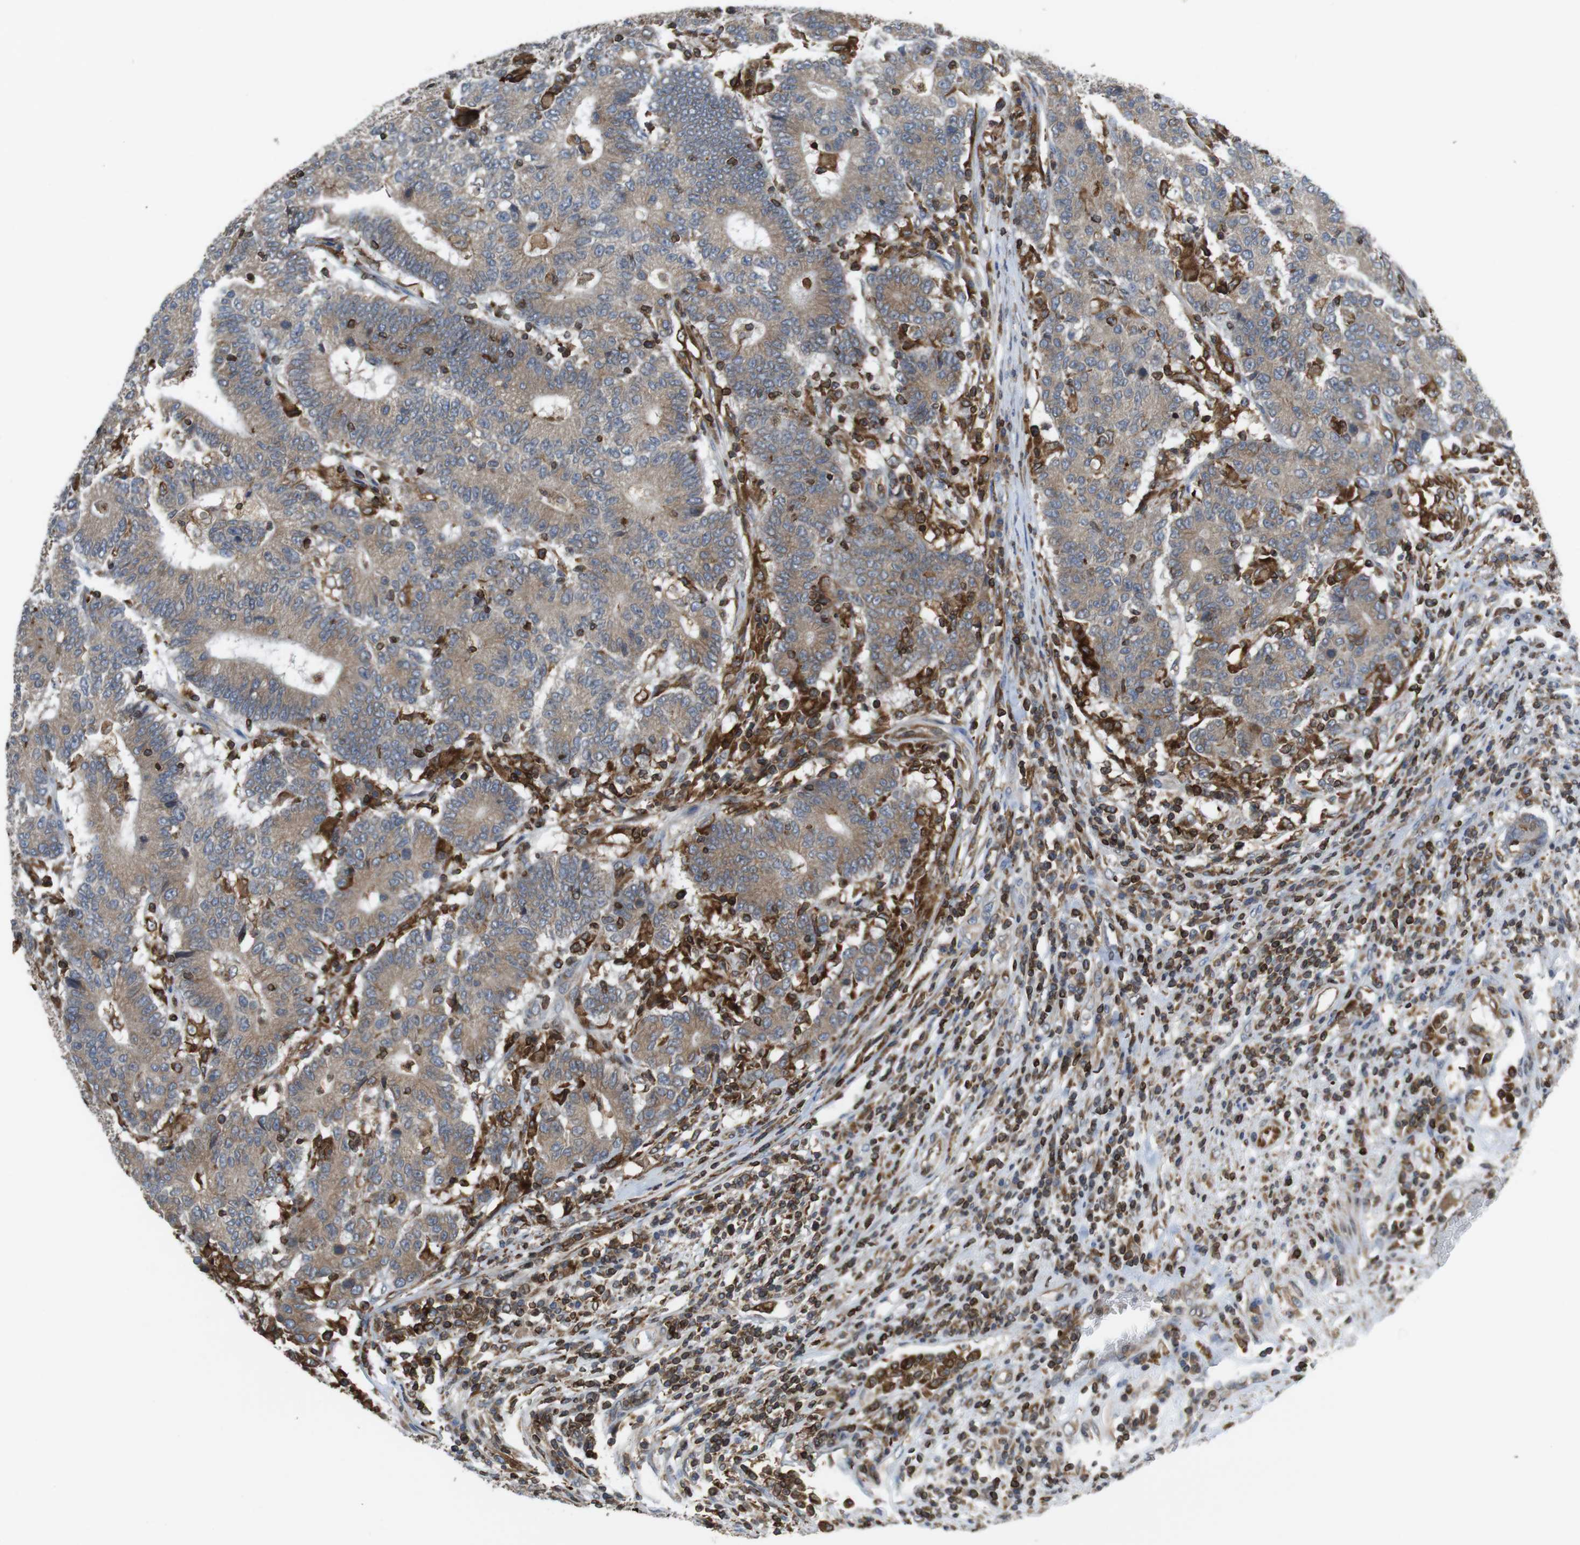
{"staining": {"intensity": "moderate", "quantity": ">75%", "location": "cytoplasmic/membranous"}, "tissue": "colorectal cancer", "cell_type": "Tumor cells", "image_type": "cancer", "snomed": [{"axis": "morphology", "description": "Normal tissue, NOS"}, {"axis": "morphology", "description": "Adenocarcinoma, NOS"}, {"axis": "topography", "description": "Colon"}], "caption": "Colorectal cancer stained with a brown dye demonstrates moderate cytoplasmic/membranous positive positivity in about >75% of tumor cells.", "gene": "ARL6IP5", "patient": {"sex": "female", "age": 75}}